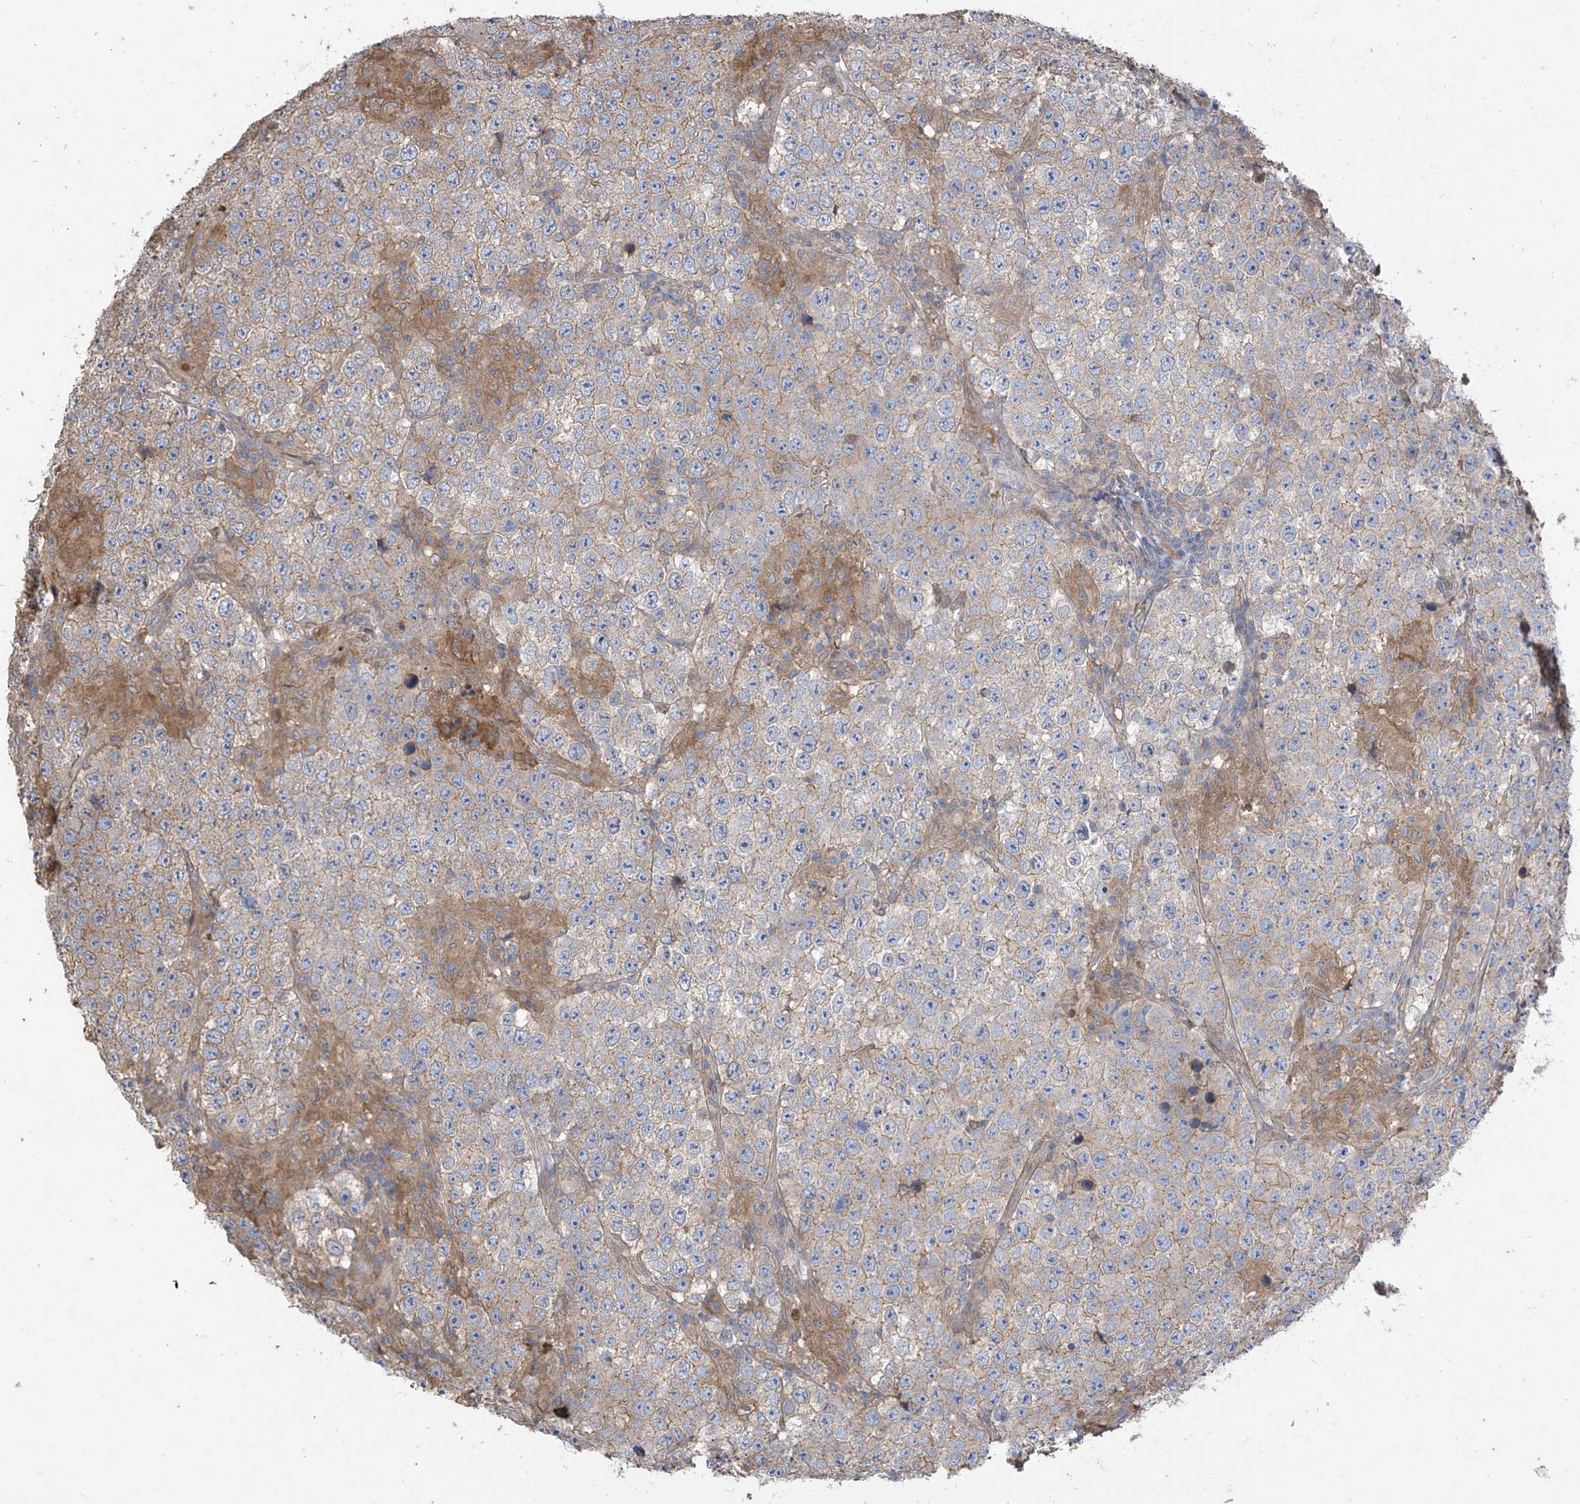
{"staining": {"intensity": "weak", "quantity": "25%-75%", "location": "cytoplasmic/membranous"}, "tissue": "testis cancer", "cell_type": "Tumor cells", "image_type": "cancer", "snomed": [{"axis": "morphology", "description": "Normal tissue, NOS"}, {"axis": "morphology", "description": "Urothelial carcinoma, High grade"}, {"axis": "morphology", "description": "Seminoma, NOS"}, {"axis": "morphology", "description": "Carcinoma, Embryonal, NOS"}, {"axis": "topography", "description": "Urinary bladder"}, {"axis": "topography", "description": "Testis"}], "caption": "Human seminoma (testis) stained for a protein (brown) demonstrates weak cytoplasmic/membranous positive expression in approximately 25%-75% of tumor cells.", "gene": "PHACTR4", "patient": {"sex": "male", "age": 41}}